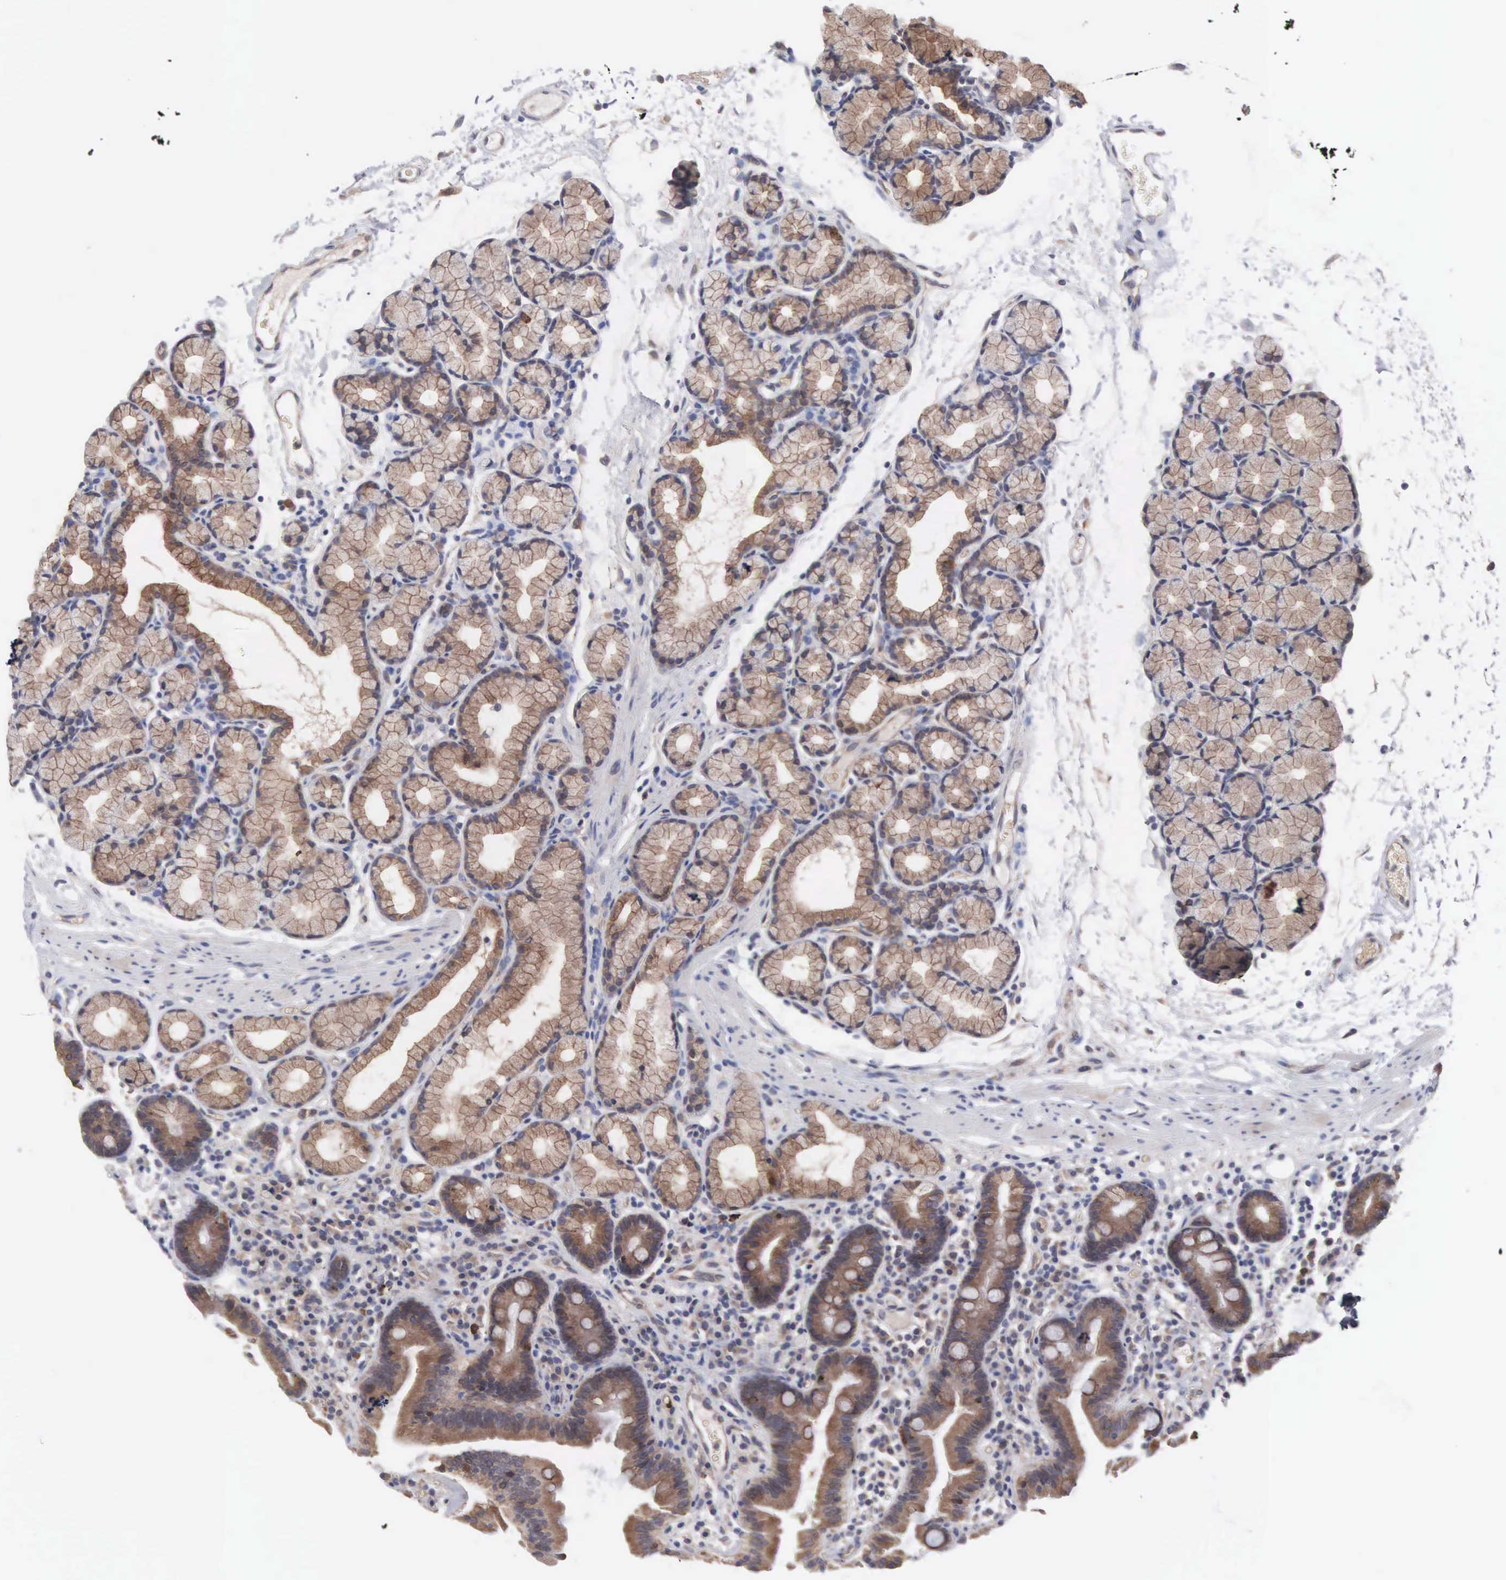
{"staining": {"intensity": "moderate", "quantity": ">75%", "location": "cytoplasmic/membranous"}, "tissue": "duodenum", "cell_type": "Glandular cells", "image_type": "normal", "snomed": [{"axis": "morphology", "description": "Normal tissue, NOS"}, {"axis": "topography", "description": "Duodenum"}], "caption": "The immunohistochemical stain highlights moderate cytoplasmic/membranous staining in glandular cells of unremarkable duodenum.", "gene": "INF2", "patient": {"sex": "female", "age": 48}}